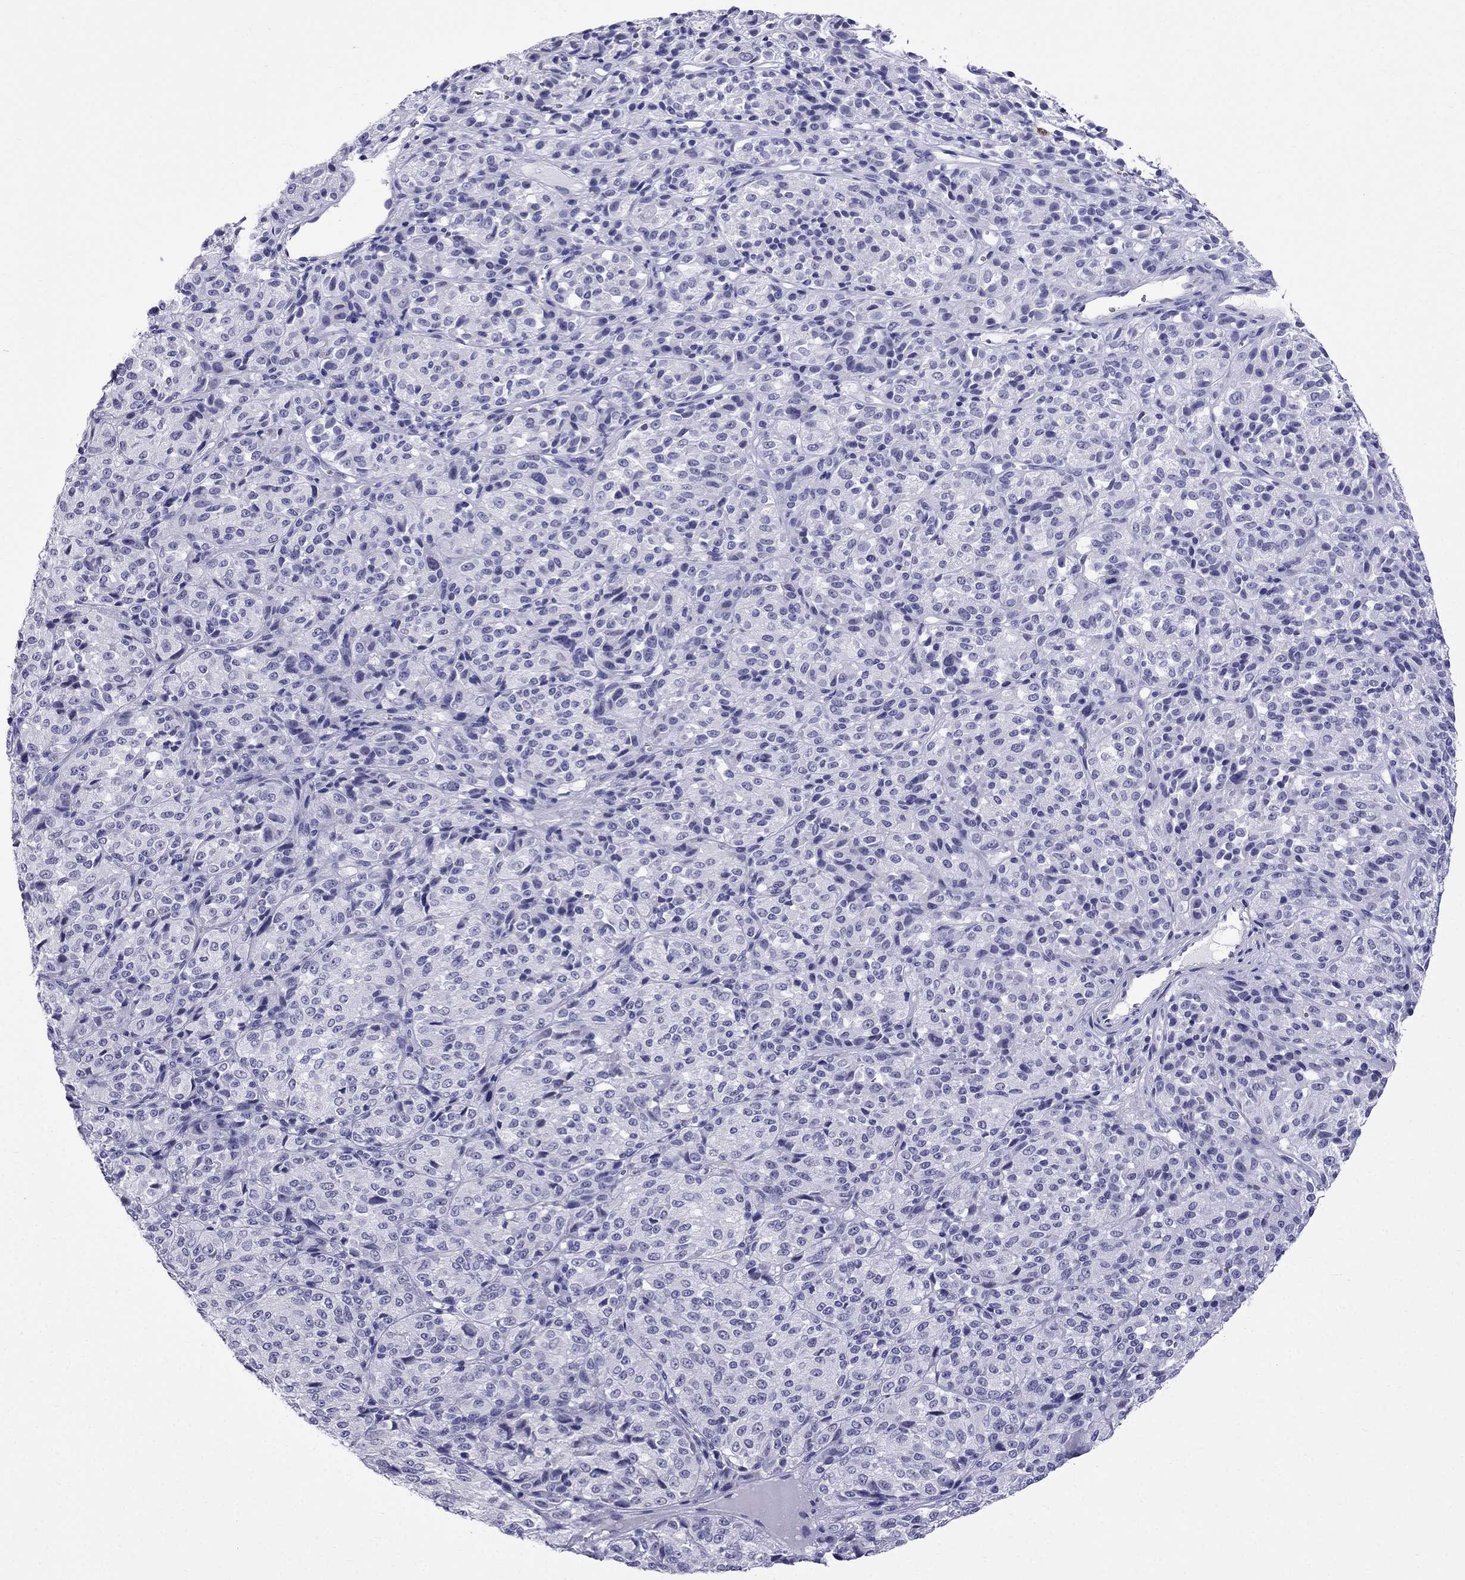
{"staining": {"intensity": "negative", "quantity": "none", "location": "none"}, "tissue": "melanoma", "cell_type": "Tumor cells", "image_type": "cancer", "snomed": [{"axis": "morphology", "description": "Malignant melanoma, Metastatic site"}, {"axis": "topography", "description": "Brain"}], "caption": "Immunohistochemistry (IHC) of human malignant melanoma (metastatic site) demonstrates no expression in tumor cells.", "gene": "MGP", "patient": {"sex": "female", "age": 56}}